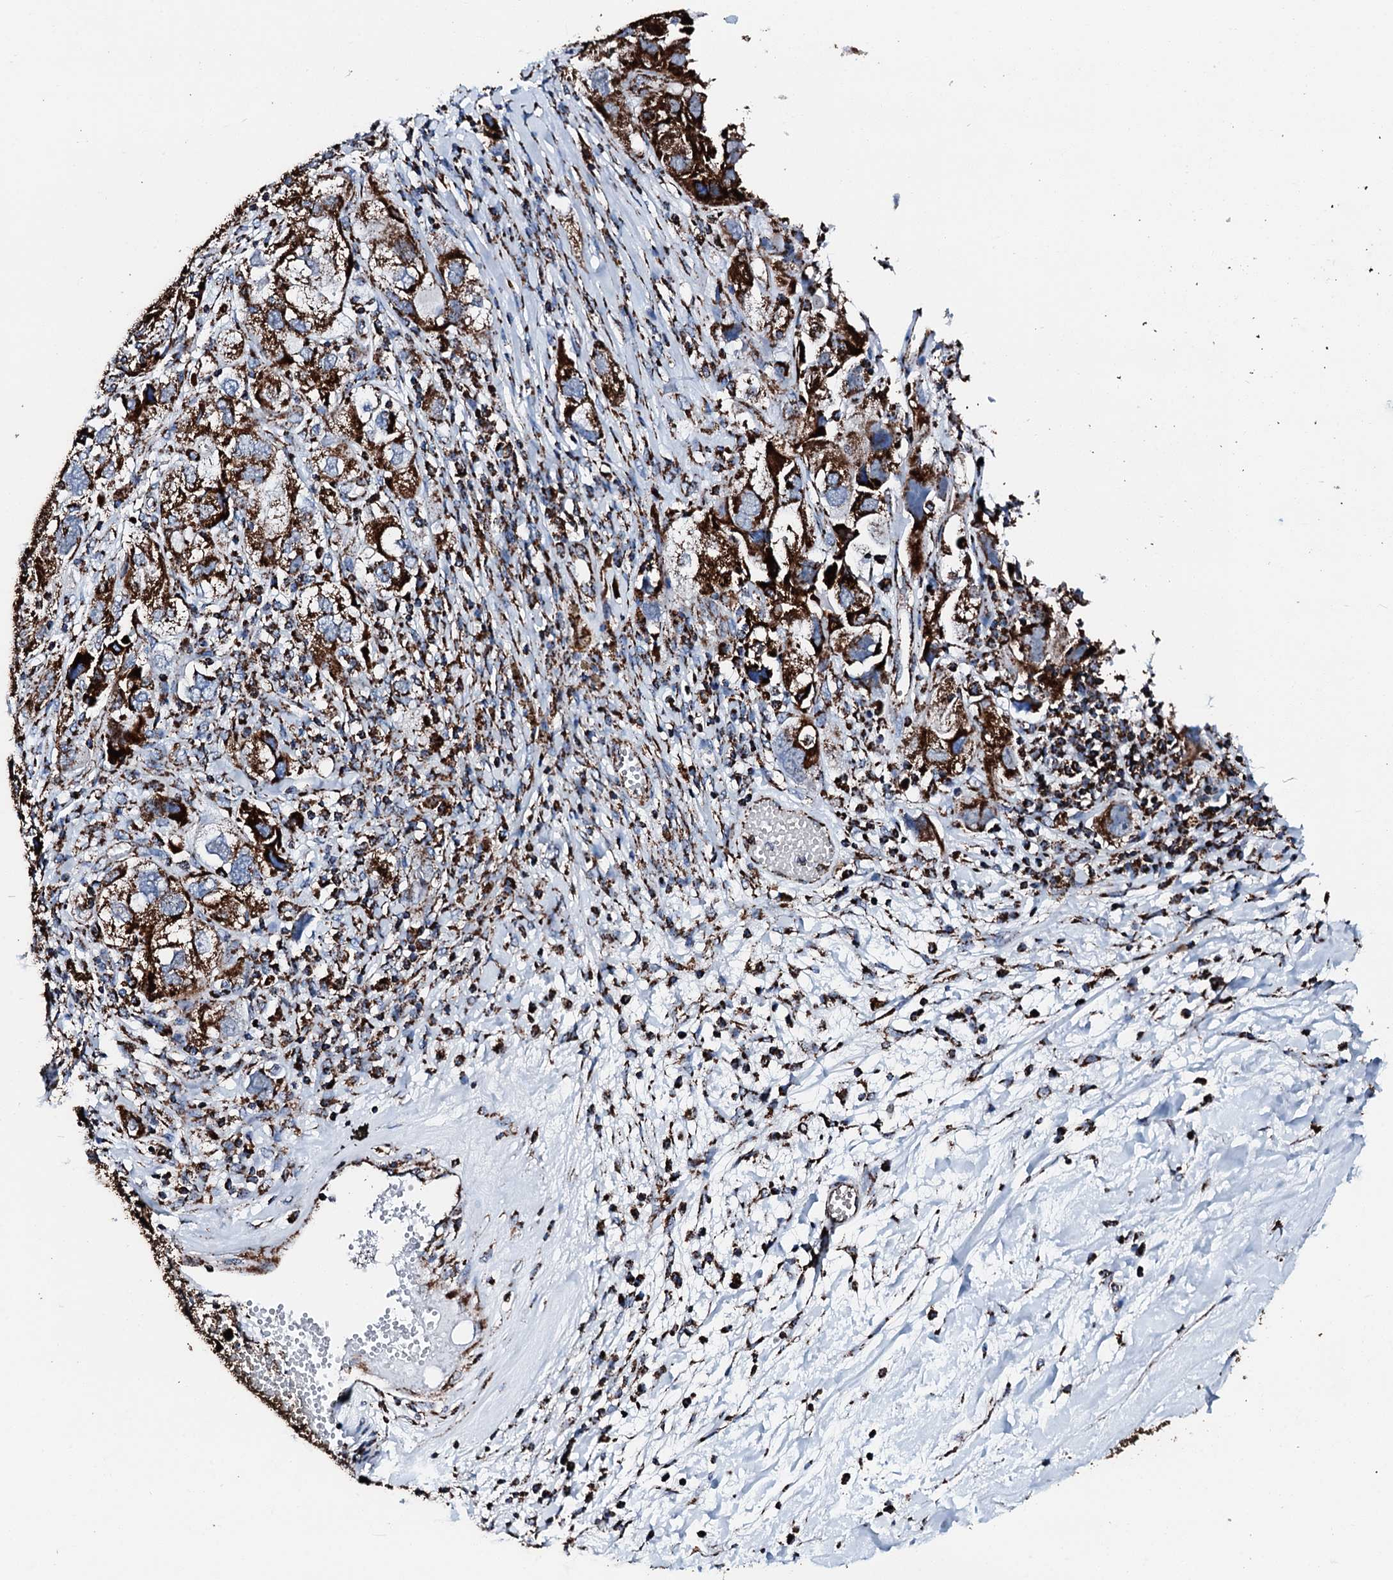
{"staining": {"intensity": "strong", "quantity": ">75%", "location": "cytoplasmic/membranous"}, "tissue": "ovarian cancer", "cell_type": "Tumor cells", "image_type": "cancer", "snomed": [{"axis": "morphology", "description": "Carcinoma, NOS"}, {"axis": "morphology", "description": "Cystadenocarcinoma, serous, NOS"}, {"axis": "topography", "description": "Ovary"}], "caption": "A brown stain shows strong cytoplasmic/membranous expression of a protein in ovarian serous cystadenocarcinoma tumor cells.", "gene": "HADH", "patient": {"sex": "female", "age": 69}}